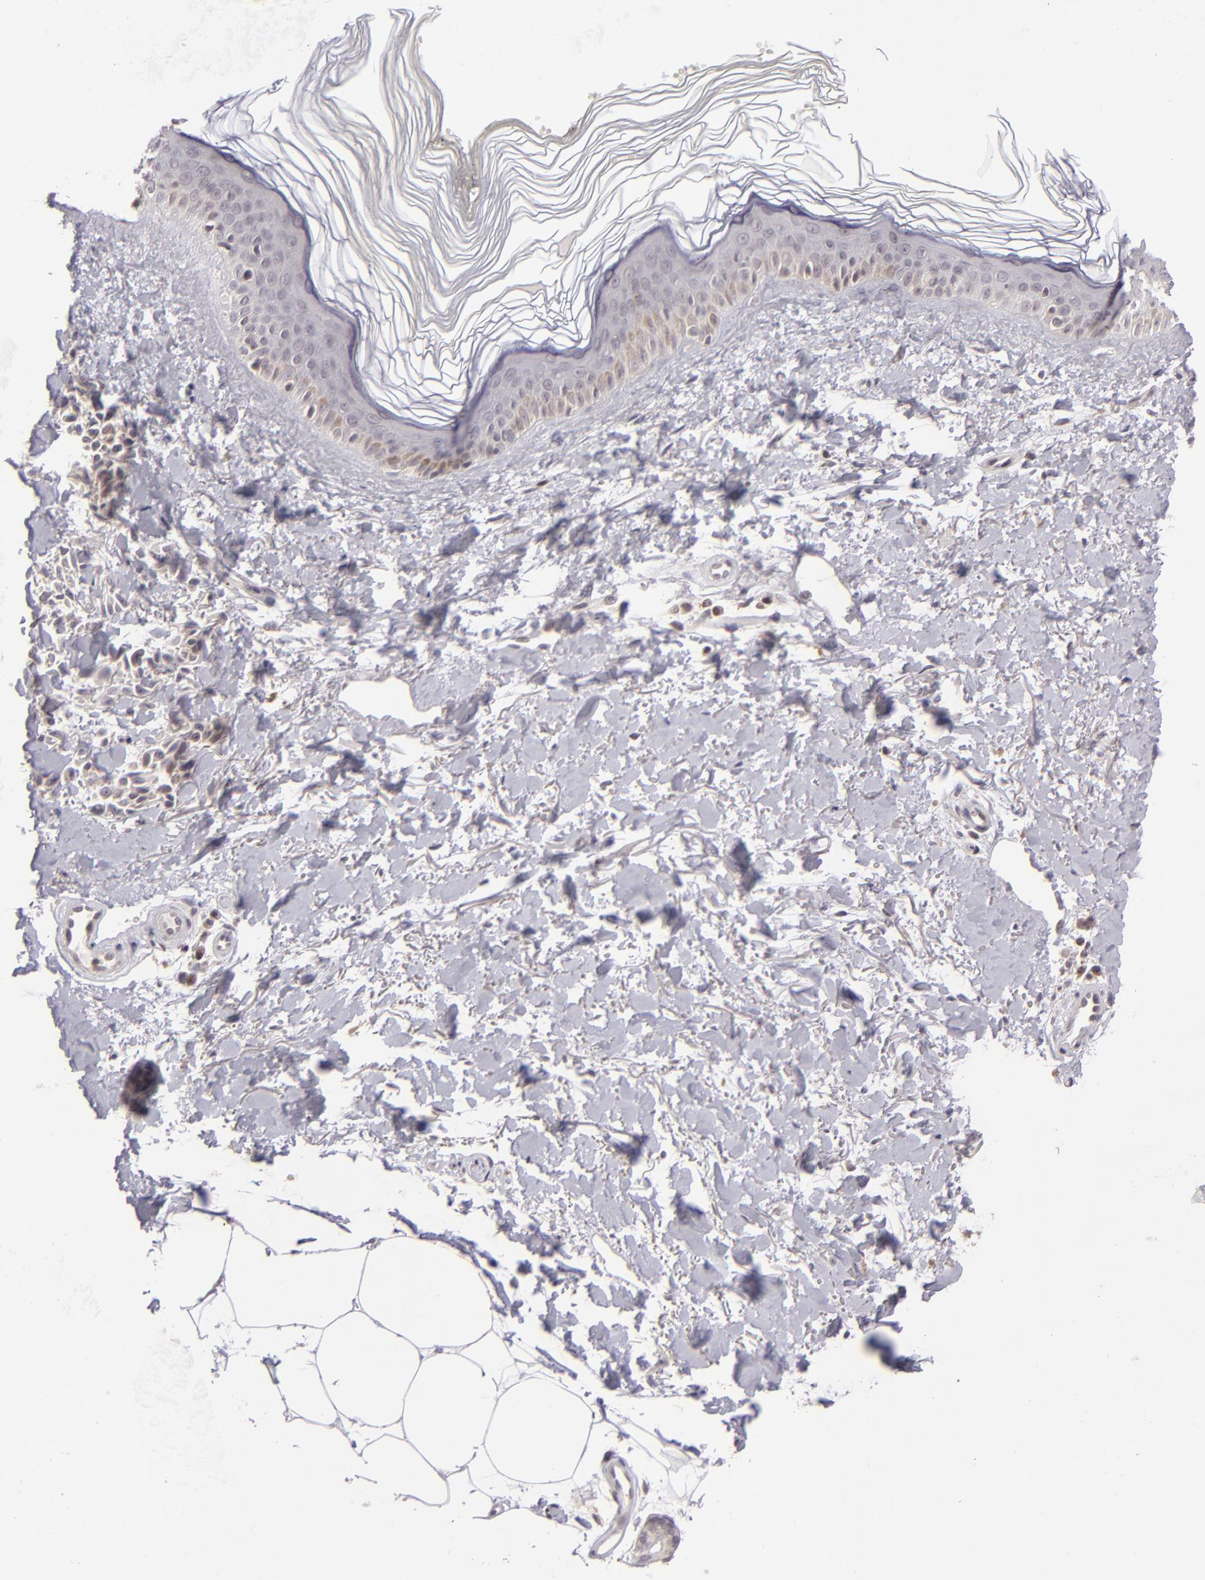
{"staining": {"intensity": "negative", "quantity": "none", "location": "none"}, "tissue": "melanoma", "cell_type": "Tumor cells", "image_type": "cancer", "snomed": [{"axis": "morphology", "description": "Malignant melanoma, NOS"}, {"axis": "topography", "description": "Skin"}], "caption": "Protein analysis of melanoma exhibits no significant staining in tumor cells. (Immunohistochemistry (ihc), brightfield microscopy, high magnification).", "gene": "AKAP6", "patient": {"sex": "female", "age": 73}}